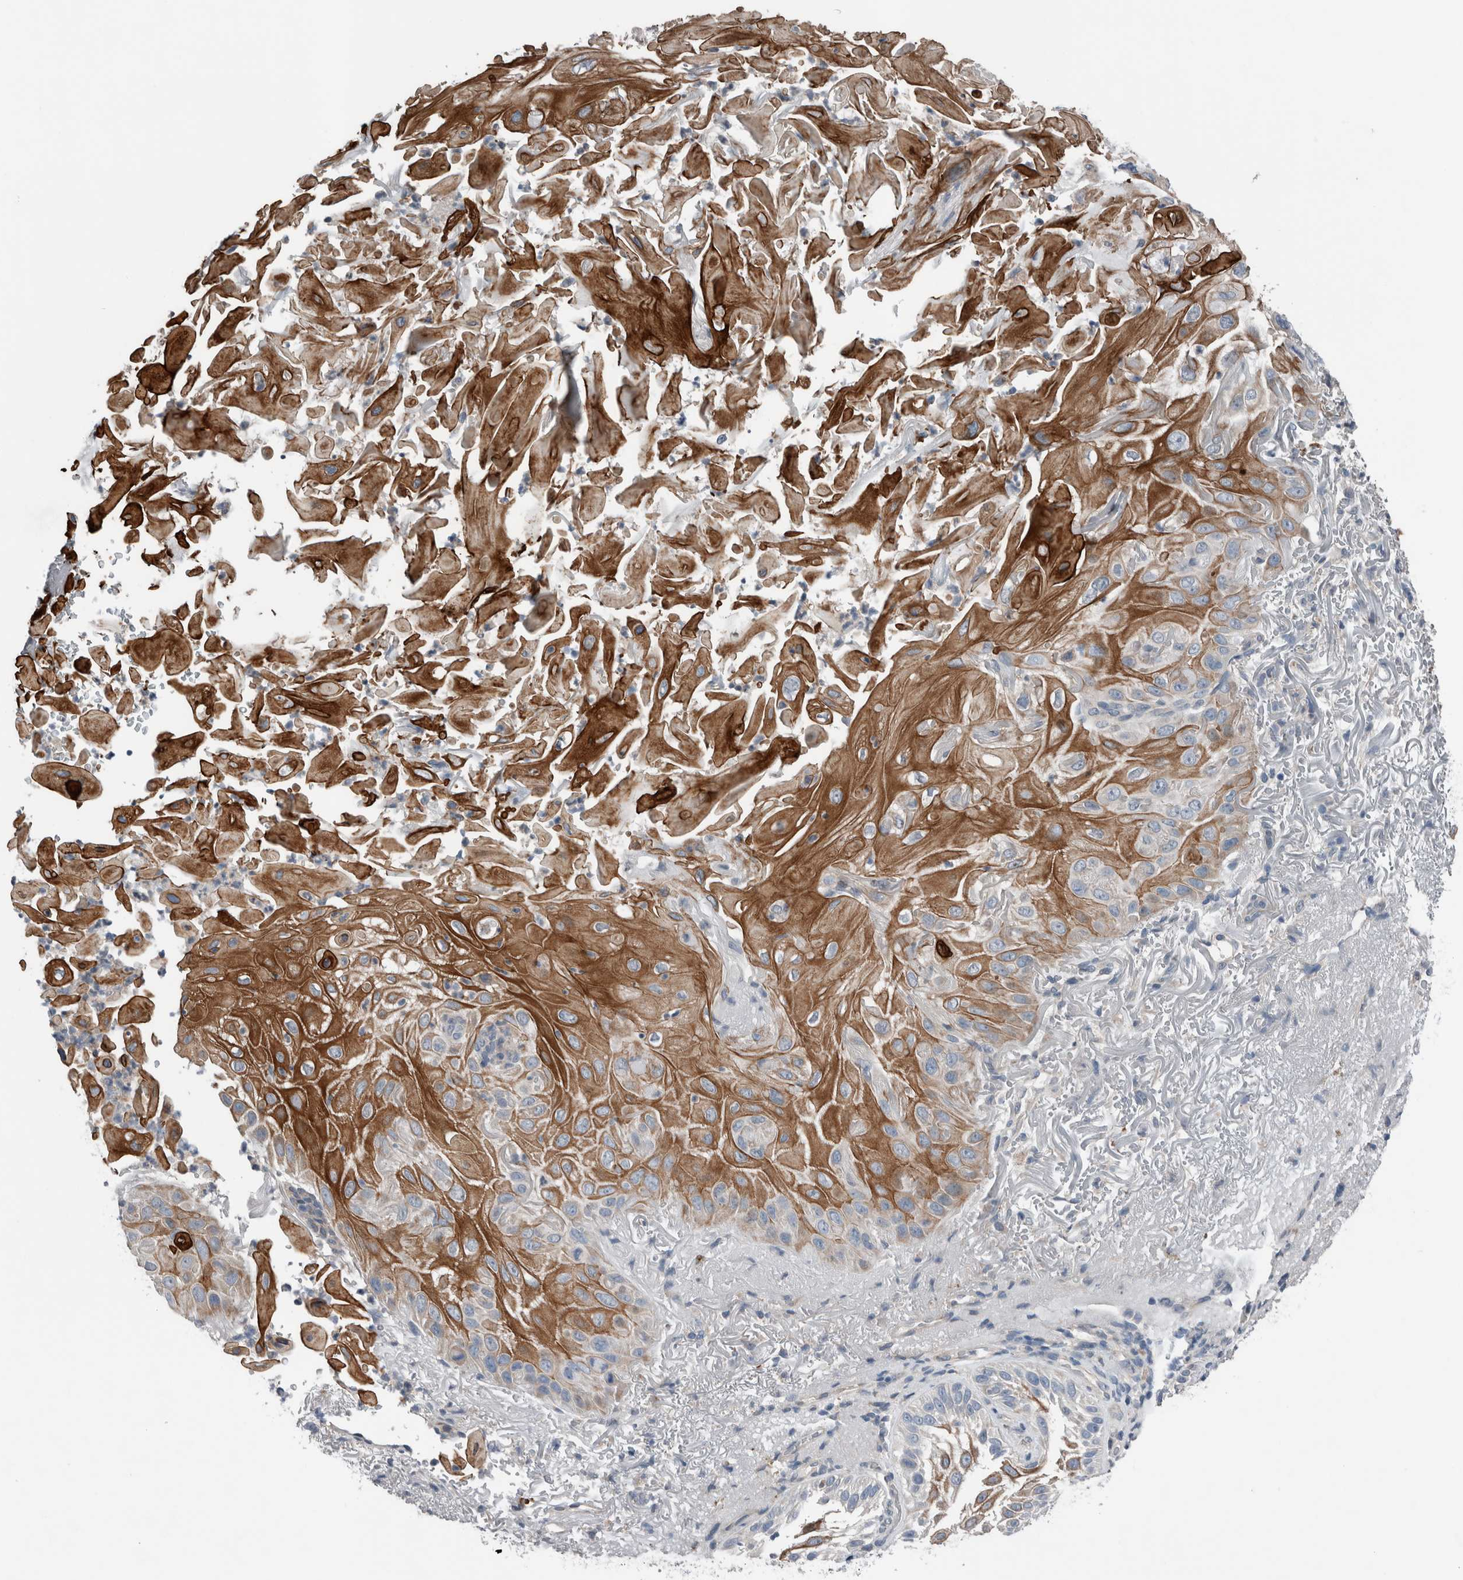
{"staining": {"intensity": "strong", "quantity": "25%-75%", "location": "cytoplasmic/membranous"}, "tissue": "skin cancer", "cell_type": "Tumor cells", "image_type": "cancer", "snomed": [{"axis": "morphology", "description": "Squamous cell carcinoma, NOS"}, {"axis": "topography", "description": "Skin"}], "caption": "A high amount of strong cytoplasmic/membranous staining is seen in approximately 25%-75% of tumor cells in skin cancer (squamous cell carcinoma) tissue.", "gene": "CRNN", "patient": {"sex": "female", "age": 77}}